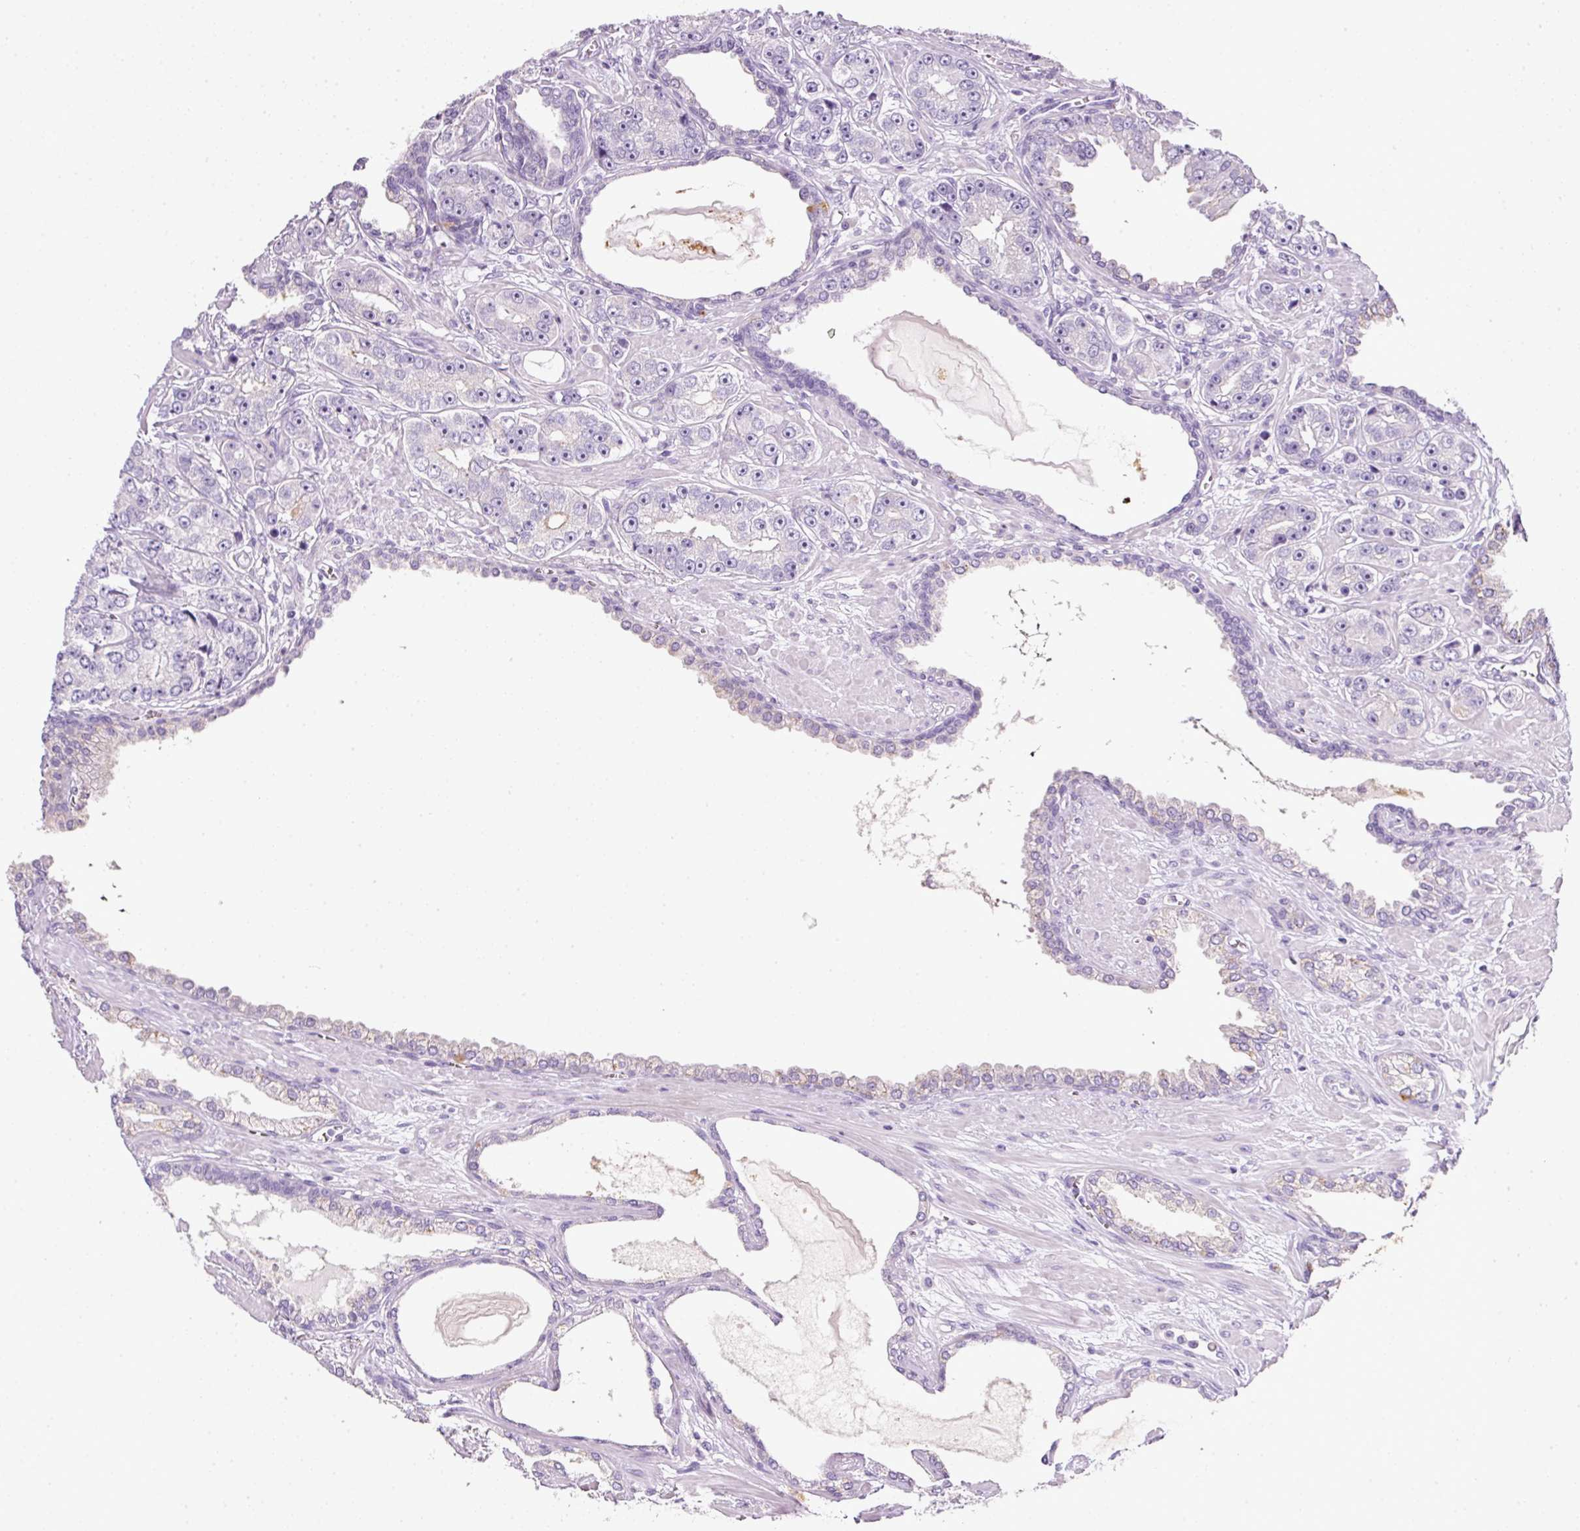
{"staining": {"intensity": "negative", "quantity": "none", "location": "none"}, "tissue": "prostate cancer", "cell_type": "Tumor cells", "image_type": "cancer", "snomed": [{"axis": "morphology", "description": "Adenocarcinoma, High grade"}, {"axis": "topography", "description": "Prostate"}], "caption": "Prostate cancer (adenocarcinoma (high-grade)) was stained to show a protein in brown. There is no significant positivity in tumor cells.", "gene": "BSND", "patient": {"sex": "male", "age": 71}}